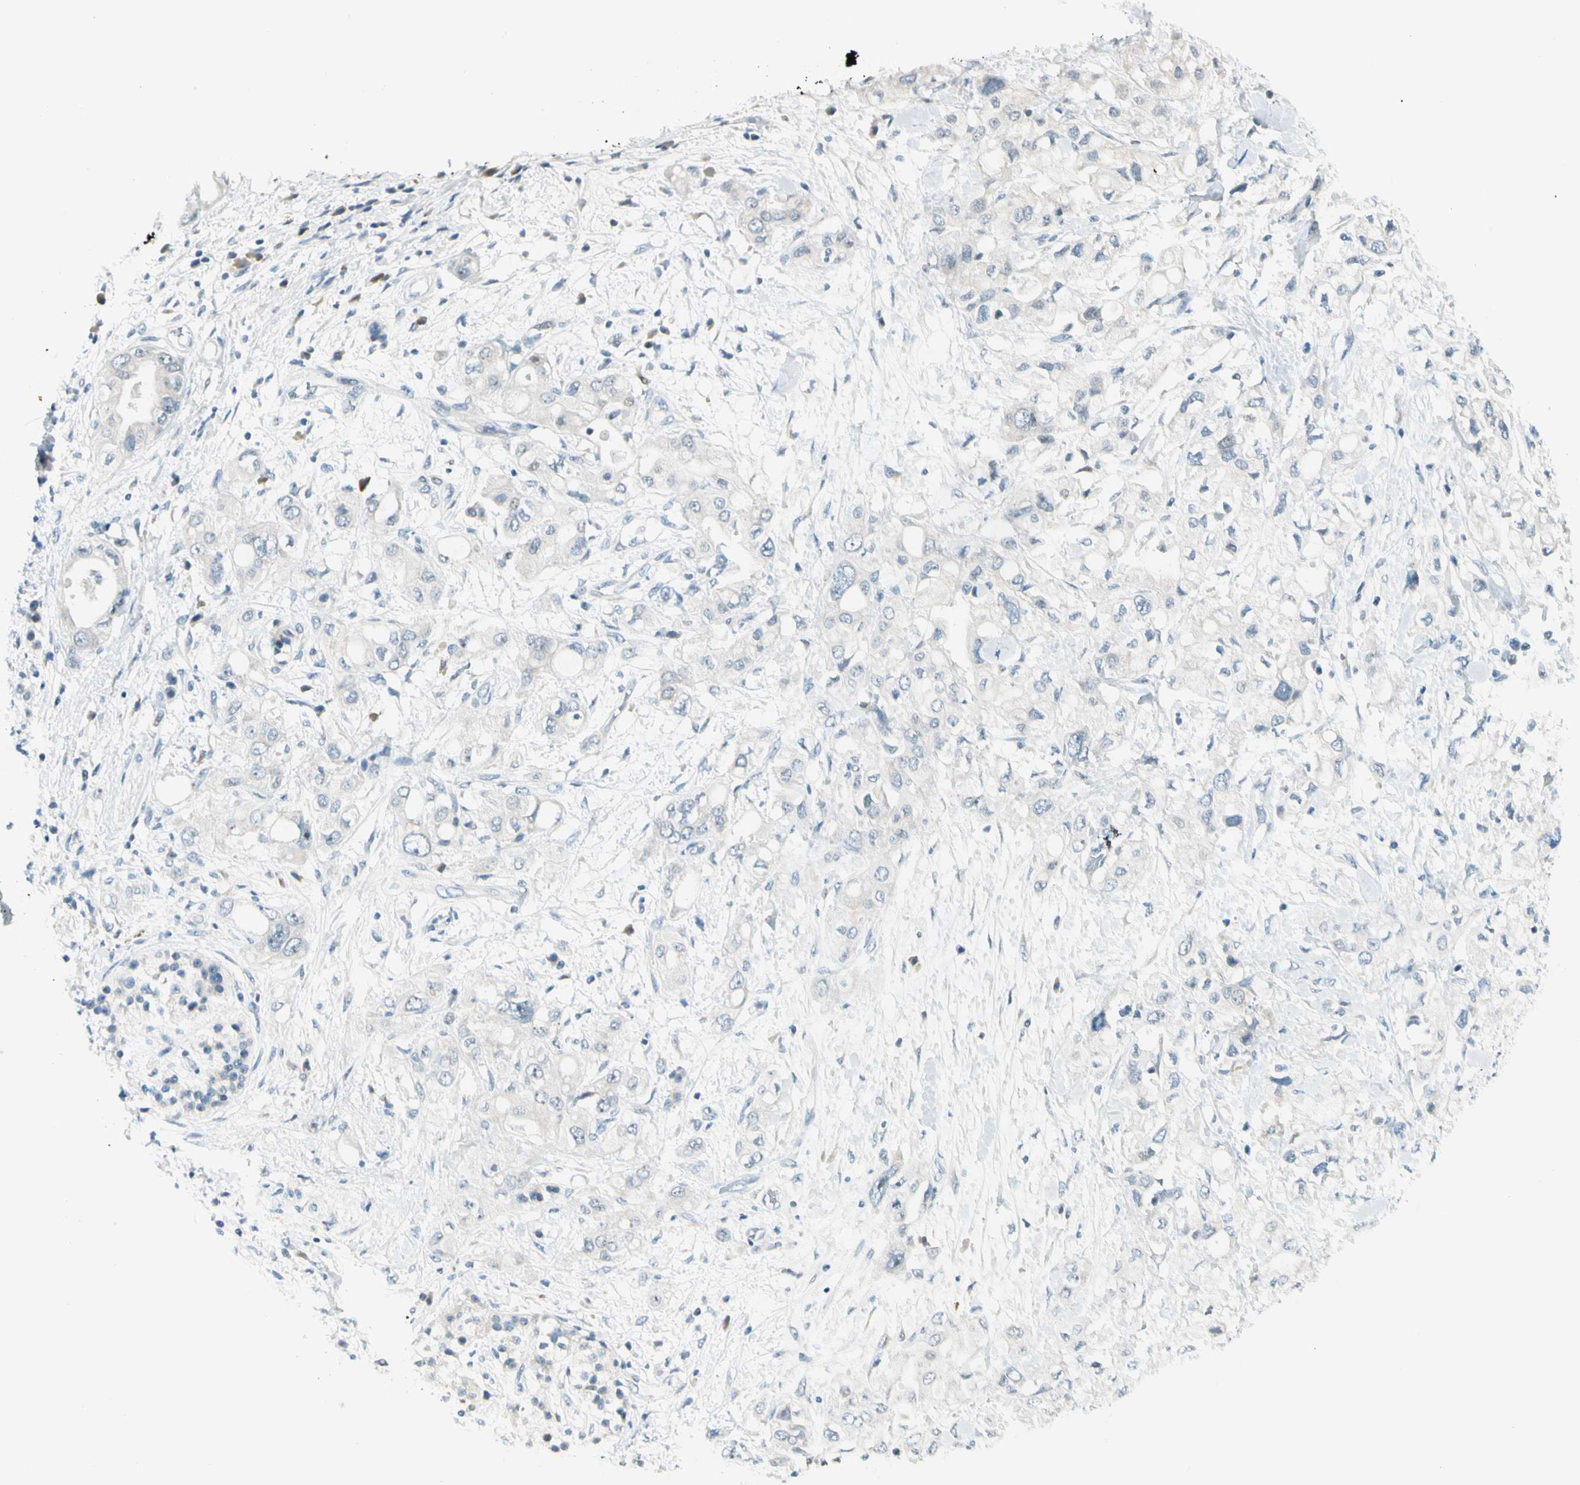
{"staining": {"intensity": "negative", "quantity": "none", "location": "none"}, "tissue": "pancreatic cancer", "cell_type": "Tumor cells", "image_type": "cancer", "snomed": [{"axis": "morphology", "description": "Adenocarcinoma, NOS"}, {"axis": "topography", "description": "Pancreas"}], "caption": "Image shows no protein staining in tumor cells of adenocarcinoma (pancreatic) tissue. (DAB (3,3'-diaminobenzidine) immunohistochemistry (IHC) with hematoxylin counter stain).", "gene": "ZSCAN1", "patient": {"sex": "female", "age": 56}}